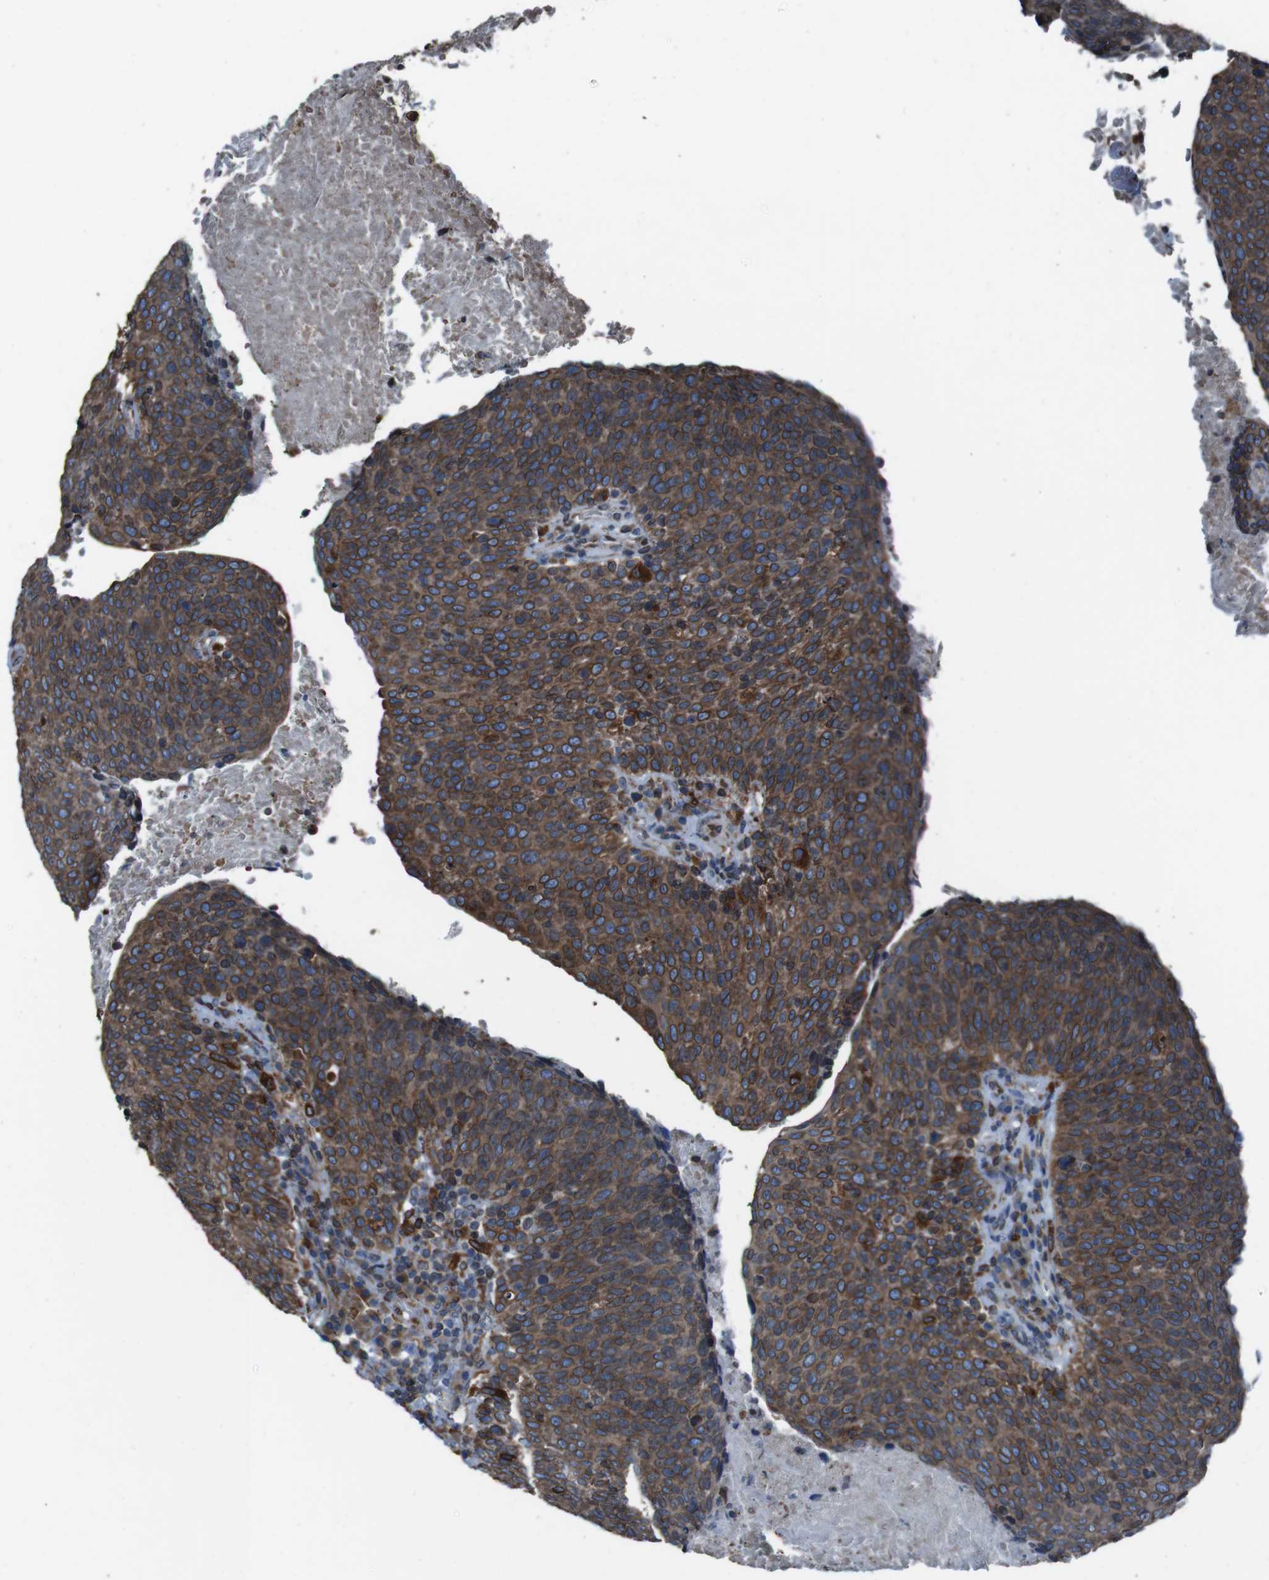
{"staining": {"intensity": "moderate", "quantity": ">75%", "location": "cytoplasmic/membranous,nuclear"}, "tissue": "head and neck cancer", "cell_type": "Tumor cells", "image_type": "cancer", "snomed": [{"axis": "morphology", "description": "Squamous cell carcinoma, NOS"}, {"axis": "morphology", "description": "Squamous cell carcinoma, metastatic, NOS"}, {"axis": "topography", "description": "Lymph node"}, {"axis": "topography", "description": "Head-Neck"}], "caption": "A medium amount of moderate cytoplasmic/membranous and nuclear expression is present in about >75% of tumor cells in head and neck cancer tissue.", "gene": "APMAP", "patient": {"sex": "male", "age": 62}}